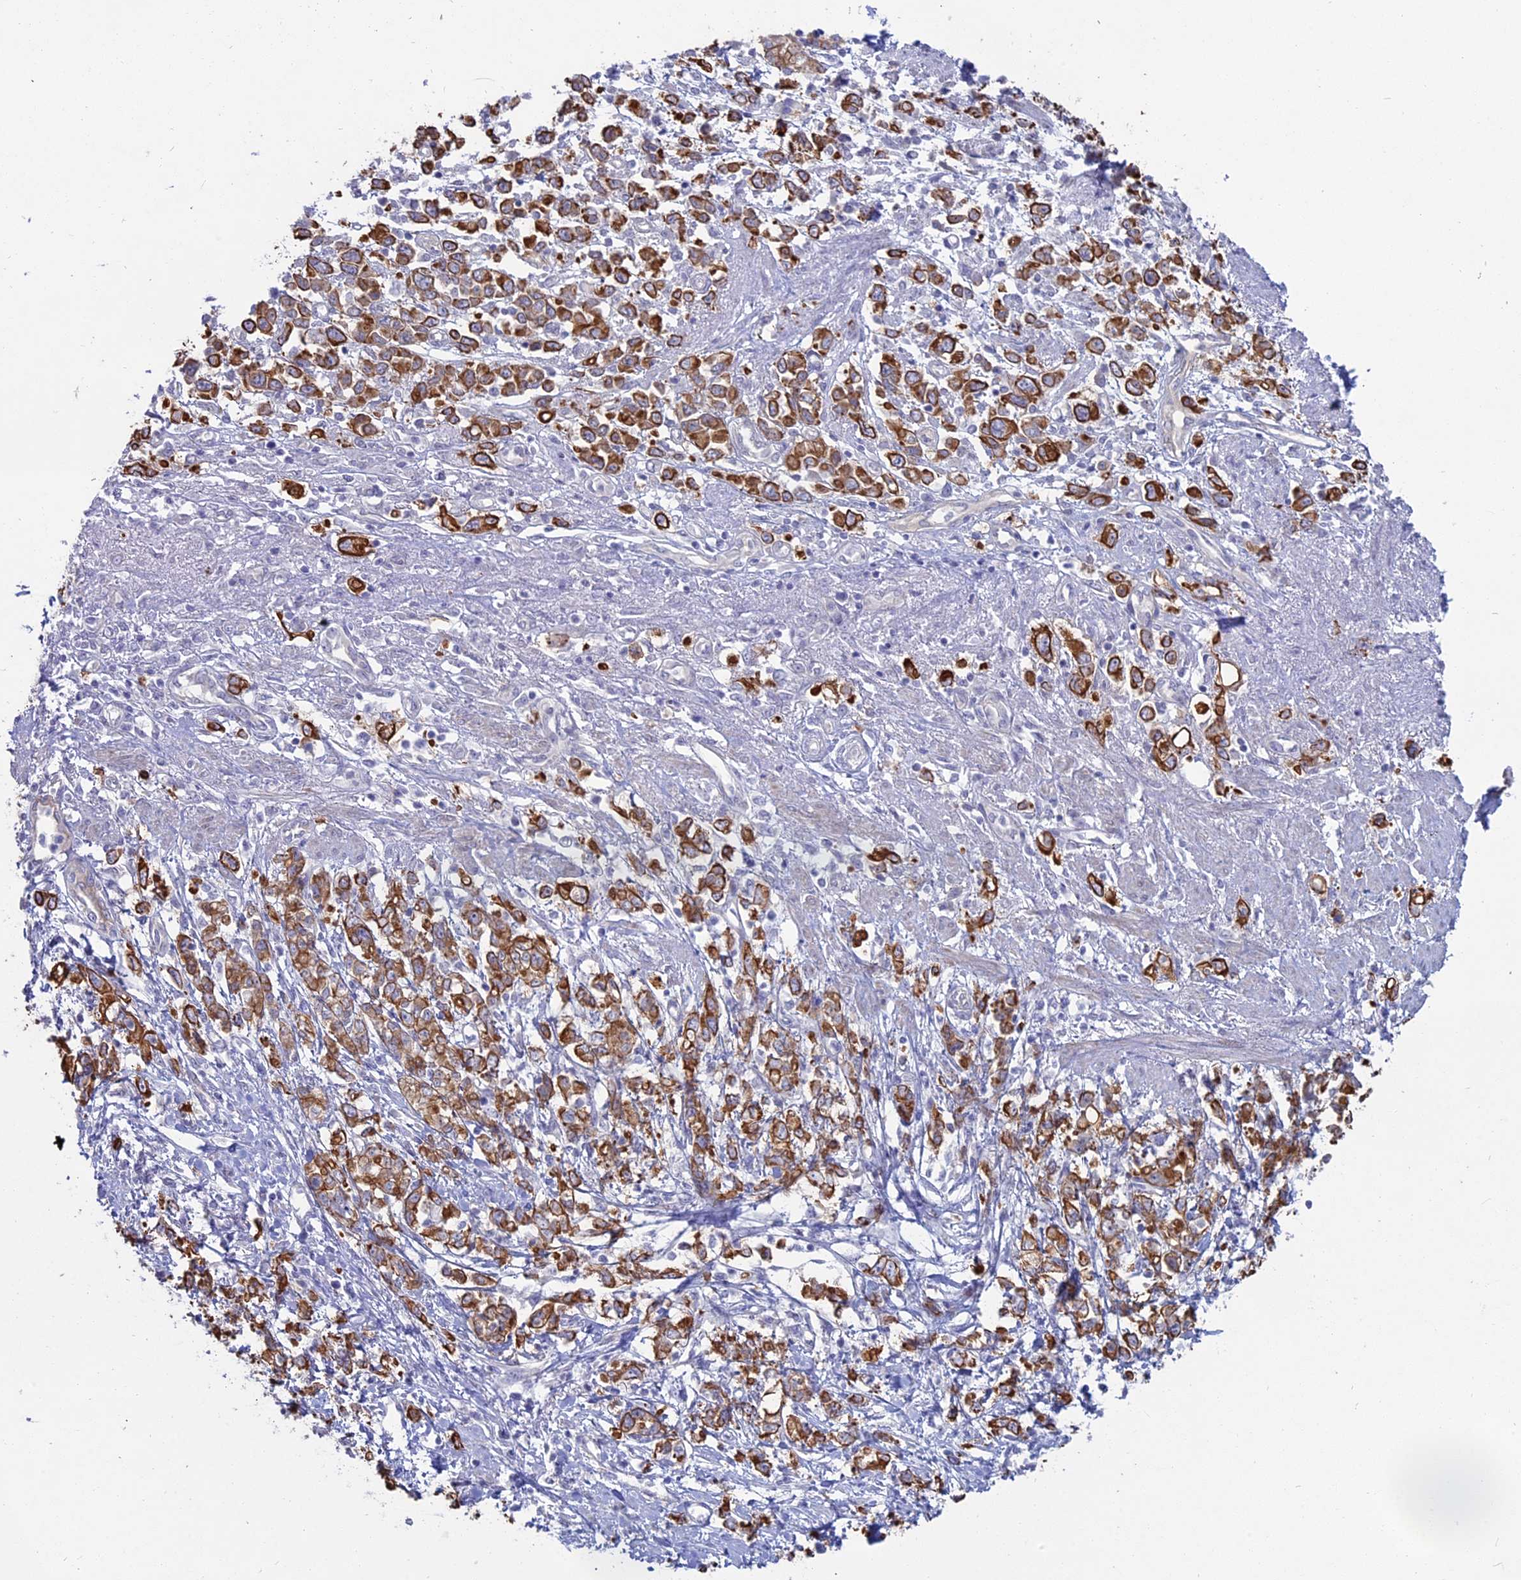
{"staining": {"intensity": "strong", "quantity": ">75%", "location": "cytoplasmic/membranous"}, "tissue": "stomach cancer", "cell_type": "Tumor cells", "image_type": "cancer", "snomed": [{"axis": "morphology", "description": "Adenocarcinoma, NOS"}, {"axis": "topography", "description": "Stomach"}], "caption": "Adenocarcinoma (stomach) was stained to show a protein in brown. There is high levels of strong cytoplasmic/membranous staining in about >75% of tumor cells. (Brightfield microscopy of DAB IHC at high magnification).", "gene": "MYO5B", "patient": {"sex": "female", "age": 76}}